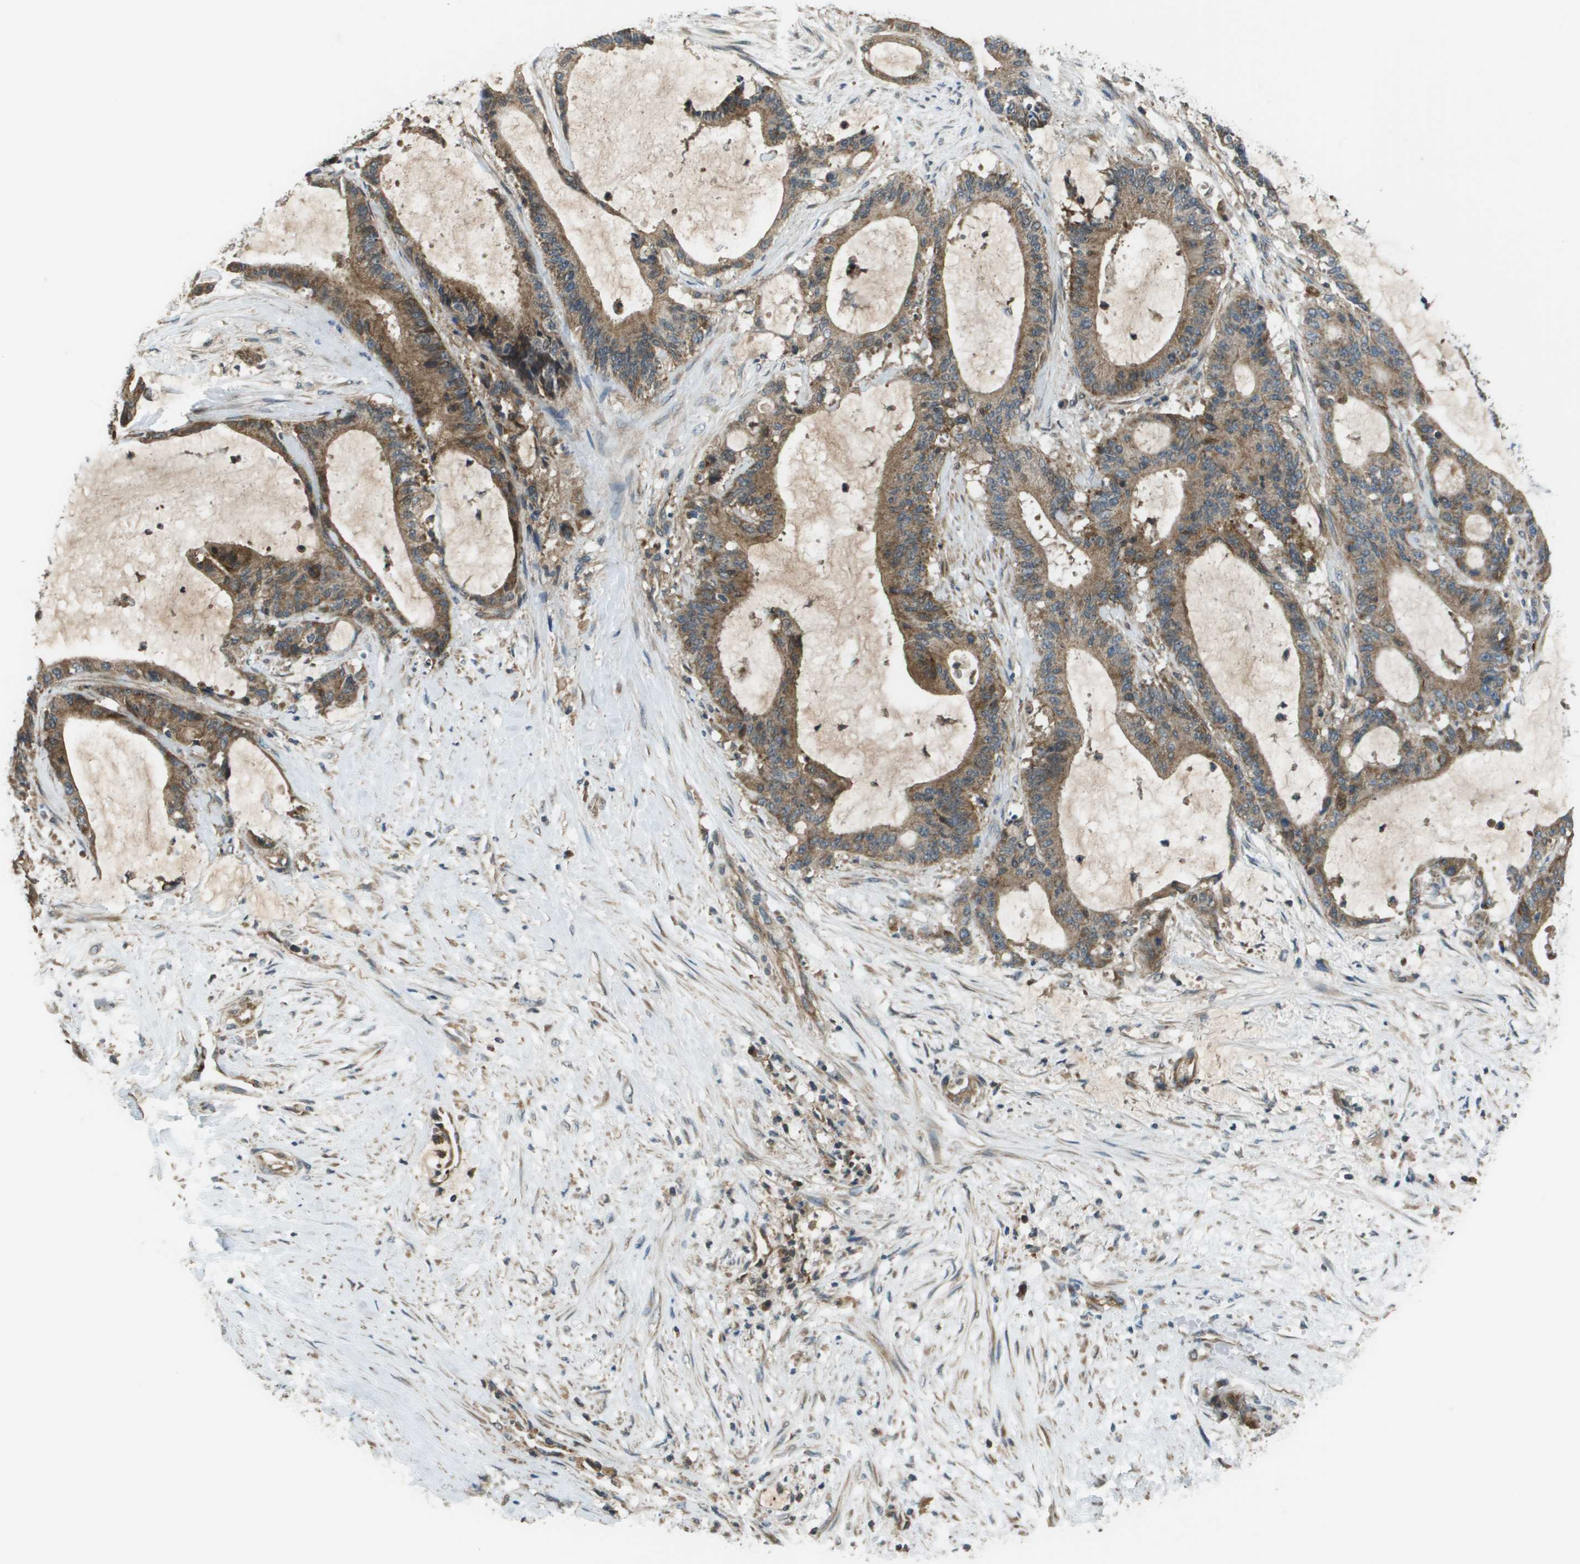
{"staining": {"intensity": "moderate", "quantity": ">75%", "location": "cytoplasmic/membranous"}, "tissue": "liver cancer", "cell_type": "Tumor cells", "image_type": "cancer", "snomed": [{"axis": "morphology", "description": "Cholangiocarcinoma"}, {"axis": "topography", "description": "Liver"}], "caption": "The photomicrograph reveals a brown stain indicating the presence of a protein in the cytoplasmic/membranous of tumor cells in liver cancer.", "gene": "PLPBP", "patient": {"sex": "female", "age": 73}}